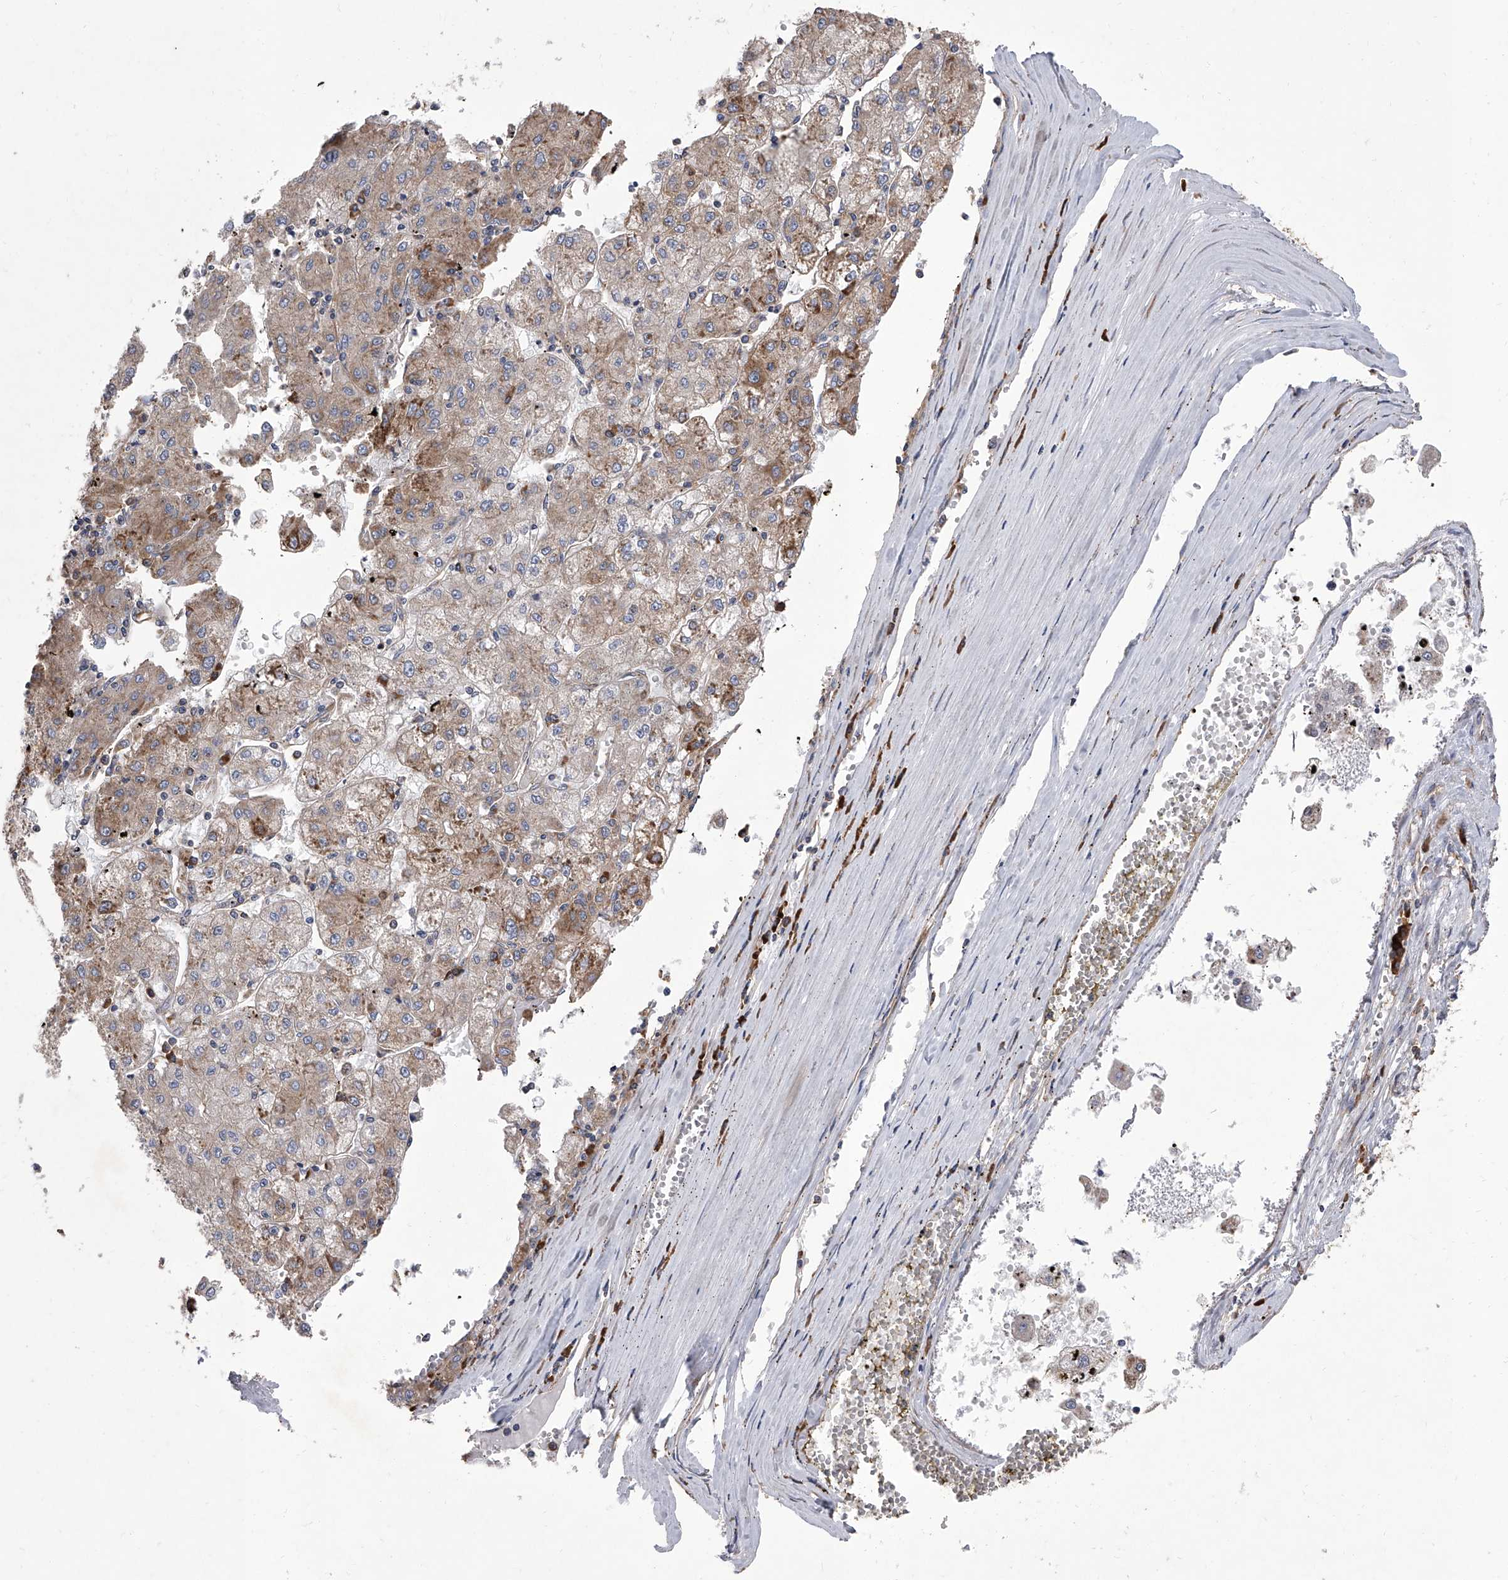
{"staining": {"intensity": "moderate", "quantity": ">75%", "location": "cytoplasmic/membranous"}, "tissue": "liver cancer", "cell_type": "Tumor cells", "image_type": "cancer", "snomed": [{"axis": "morphology", "description": "Carcinoma, Hepatocellular, NOS"}, {"axis": "topography", "description": "Liver"}], "caption": "IHC histopathology image of neoplastic tissue: liver cancer stained using immunohistochemistry (IHC) reveals medium levels of moderate protein expression localized specifically in the cytoplasmic/membranous of tumor cells, appearing as a cytoplasmic/membranous brown color.", "gene": "EIF2S2", "patient": {"sex": "male", "age": 72}}